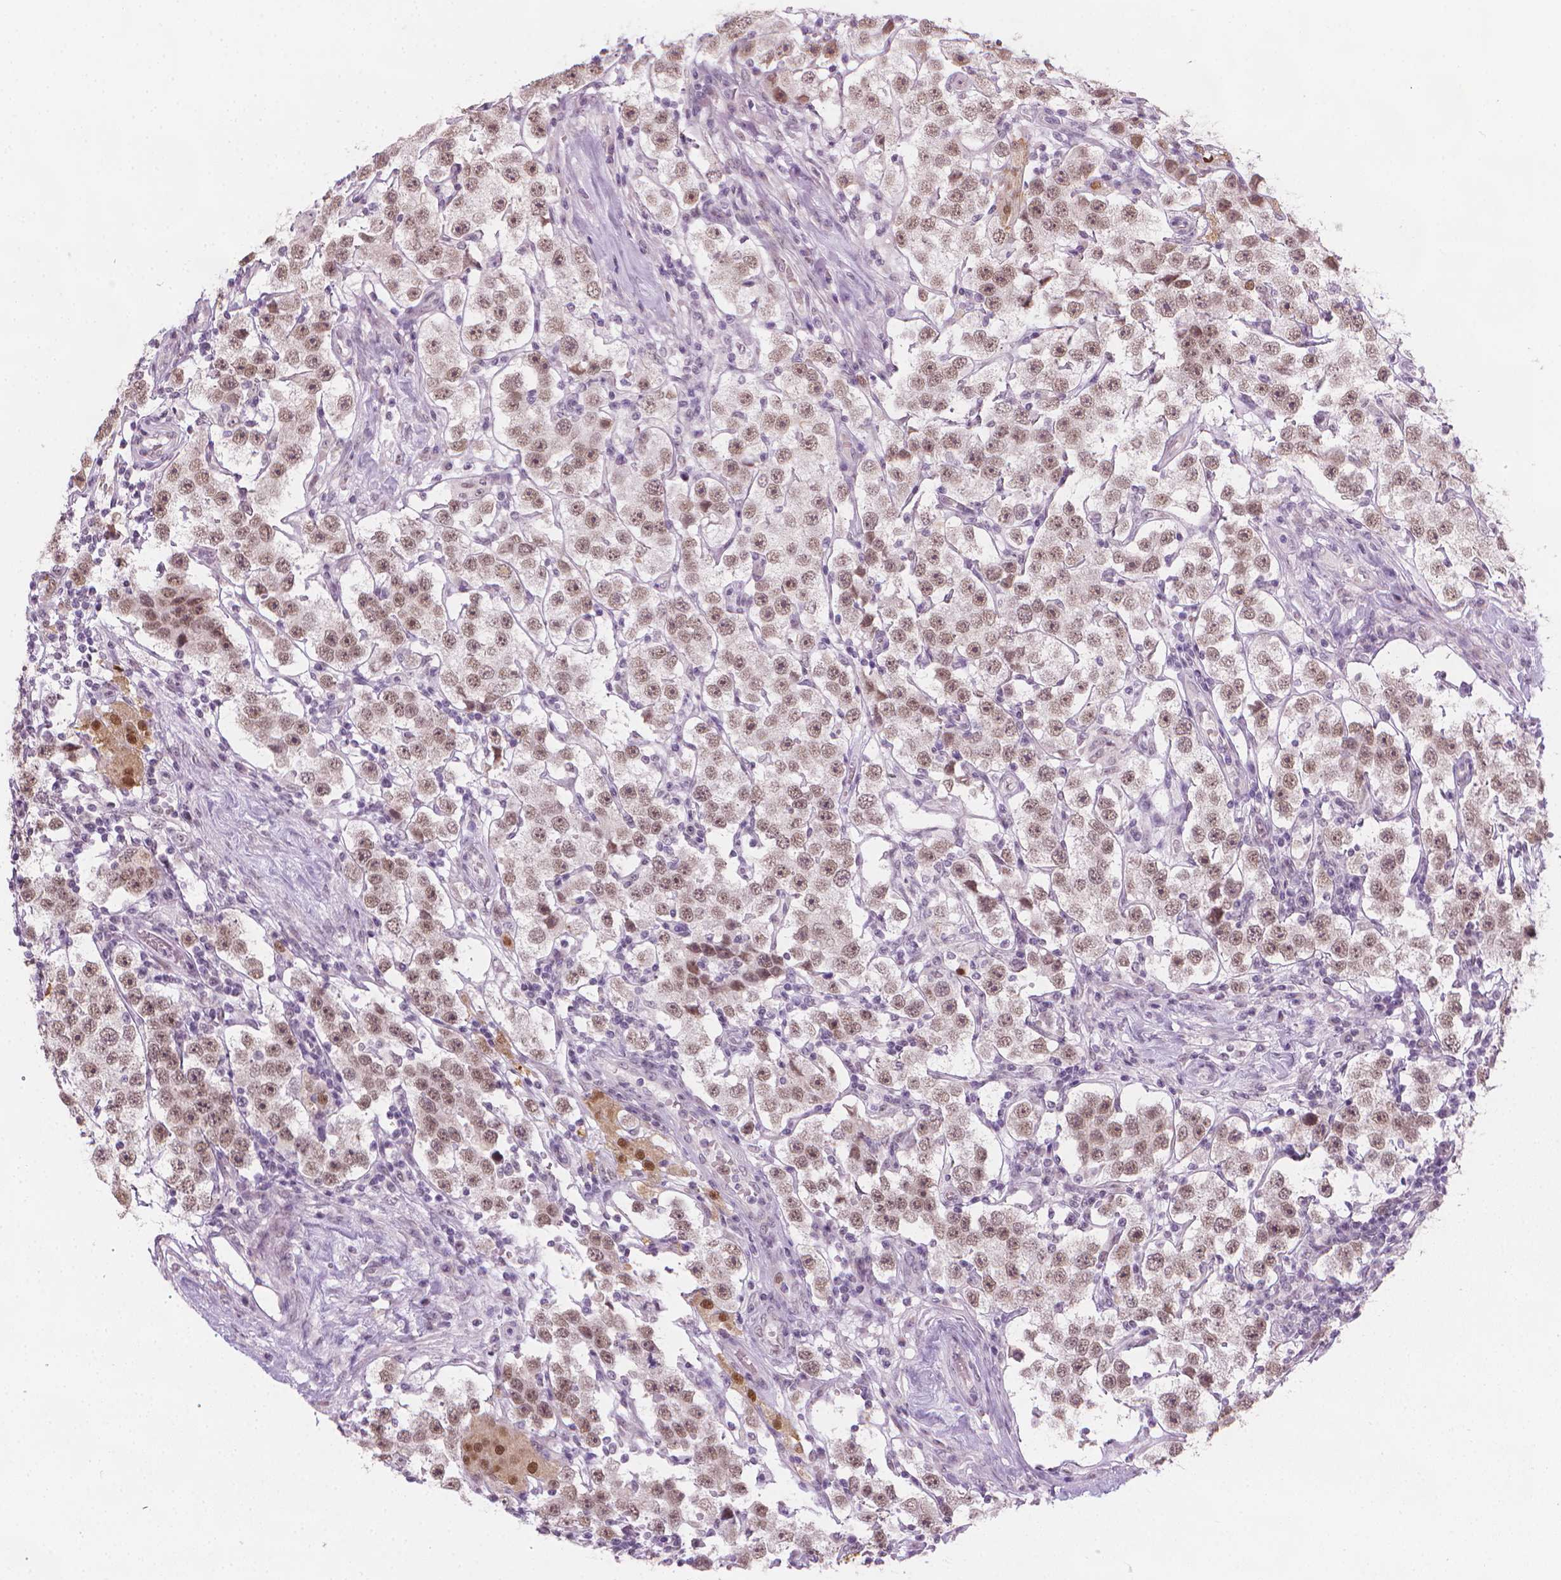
{"staining": {"intensity": "weak", "quantity": ">75%", "location": "nuclear"}, "tissue": "testis cancer", "cell_type": "Tumor cells", "image_type": "cancer", "snomed": [{"axis": "morphology", "description": "Seminoma, NOS"}, {"axis": "topography", "description": "Testis"}], "caption": "Immunohistochemistry of seminoma (testis) exhibits low levels of weak nuclear staining in approximately >75% of tumor cells.", "gene": "CDKN1C", "patient": {"sex": "male", "age": 37}}